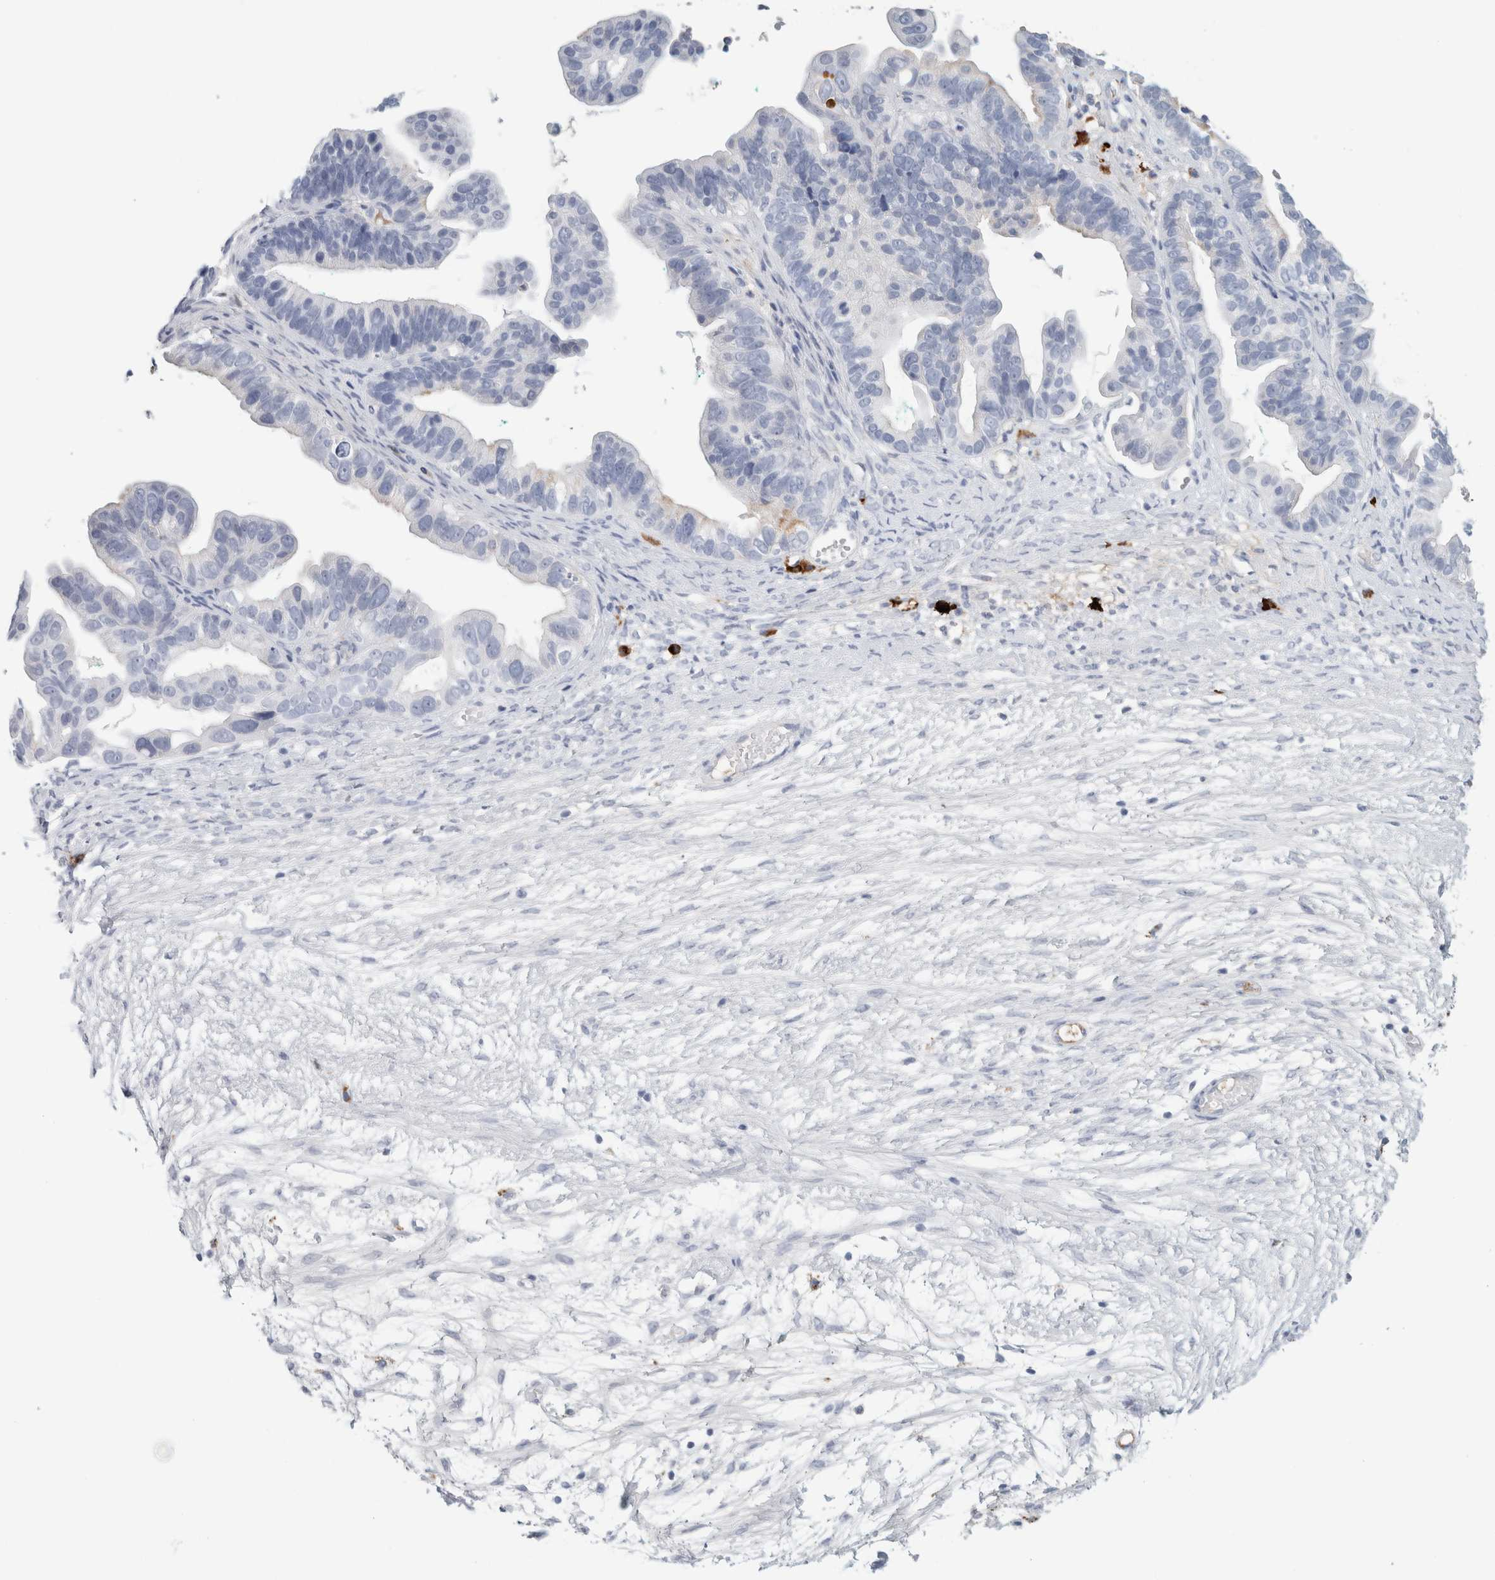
{"staining": {"intensity": "negative", "quantity": "none", "location": "none"}, "tissue": "ovarian cancer", "cell_type": "Tumor cells", "image_type": "cancer", "snomed": [{"axis": "morphology", "description": "Cystadenocarcinoma, serous, NOS"}, {"axis": "topography", "description": "Ovary"}], "caption": "A micrograph of ovarian cancer (serous cystadenocarcinoma) stained for a protein displays no brown staining in tumor cells. (DAB immunohistochemistry with hematoxylin counter stain).", "gene": "IL6", "patient": {"sex": "female", "age": 56}}